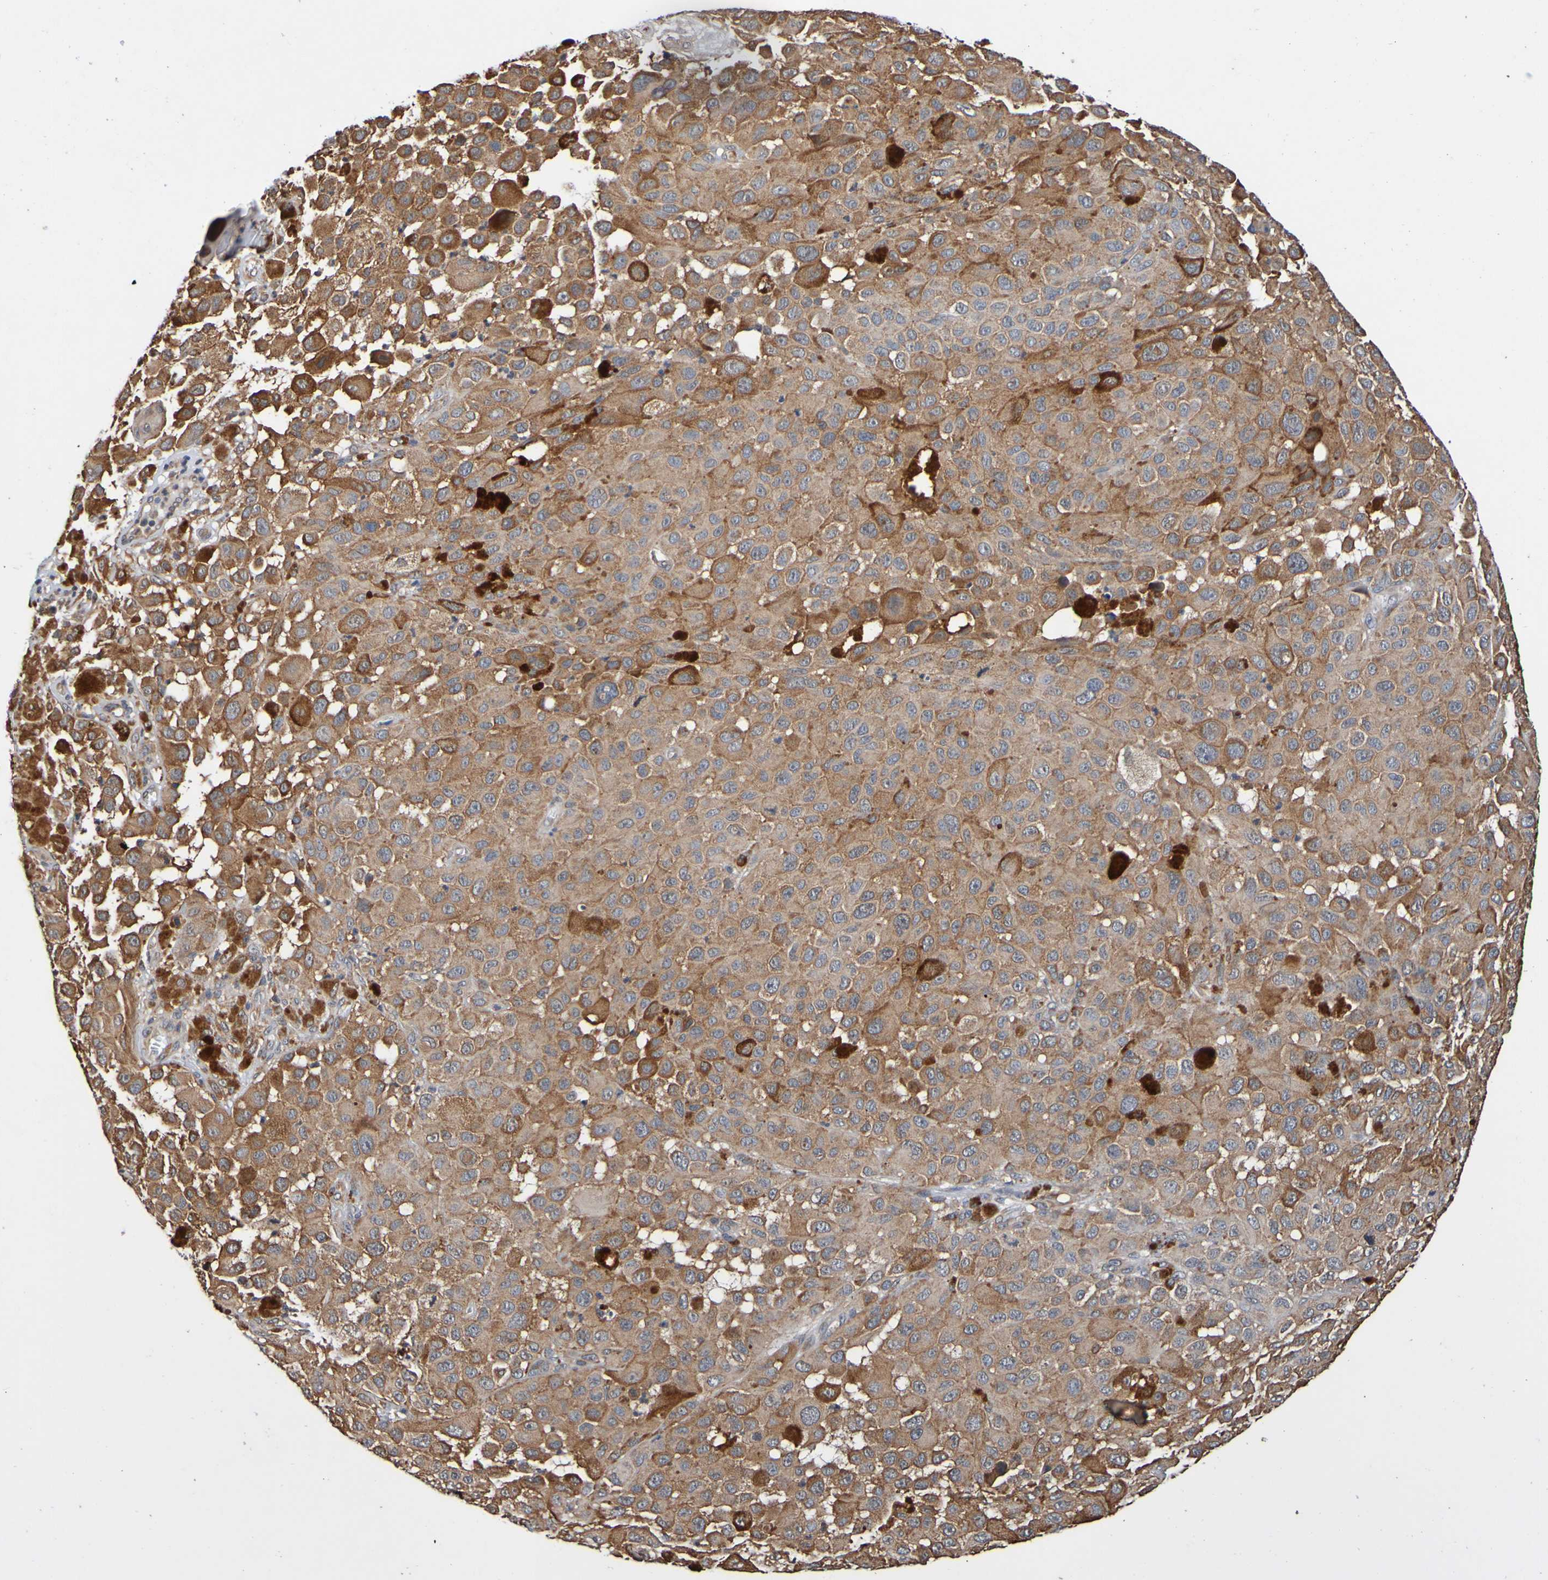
{"staining": {"intensity": "moderate", "quantity": ">75%", "location": "cytoplasmic/membranous"}, "tissue": "melanoma", "cell_type": "Tumor cells", "image_type": "cancer", "snomed": [{"axis": "morphology", "description": "Malignant melanoma, NOS"}, {"axis": "topography", "description": "Skin"}], "caption": "Approximately >75% of tumor cells in malignant melanoma reveal moderate cytoplasmic/membranous protein positivity as visualized by brown immunohistochemical staining.", "gene": "AXIN1", "patient": {"sex": "male", "age": 96}}